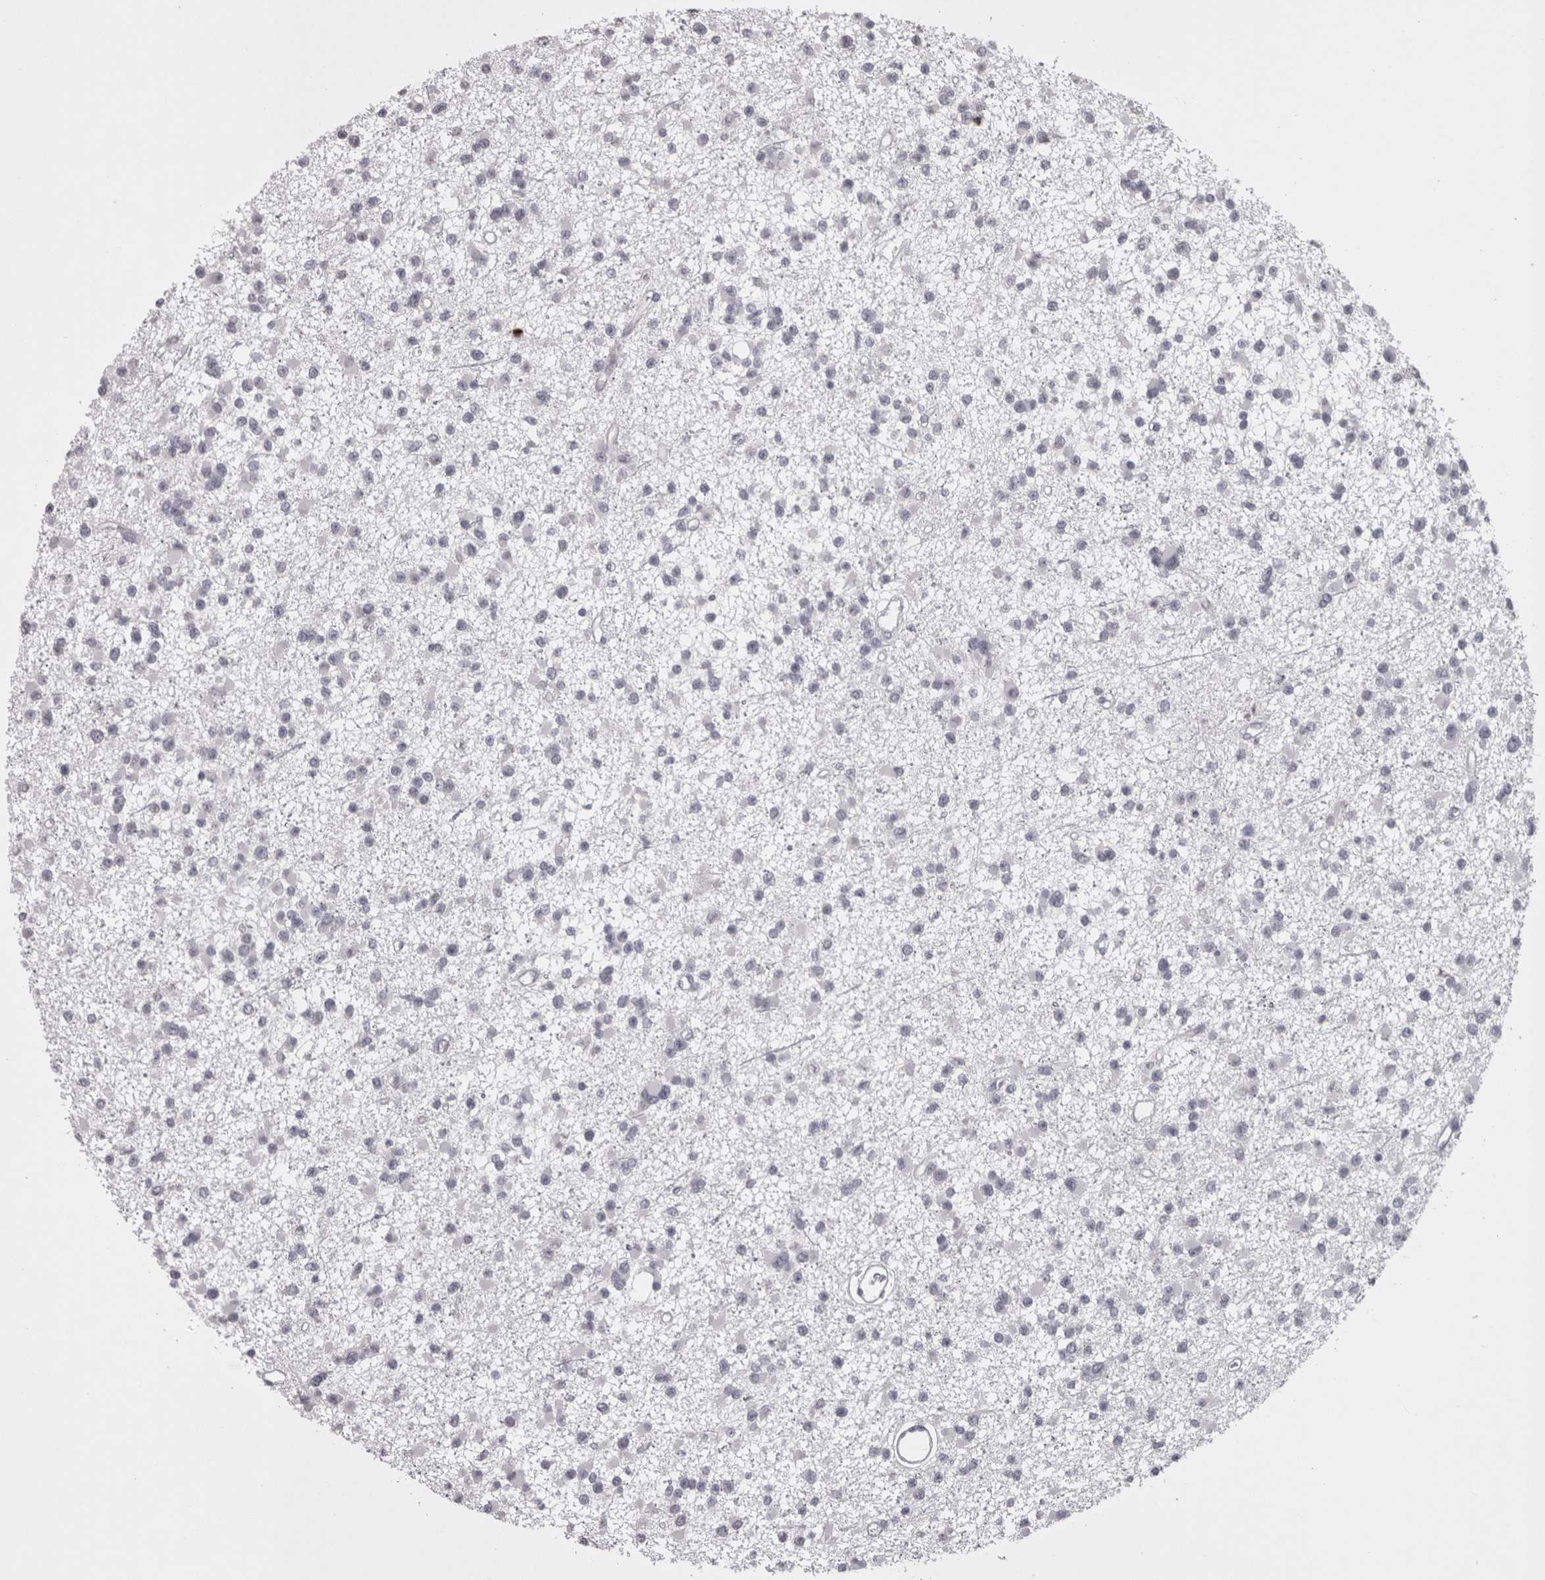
{"staining": {"intensity": "negative", "quantity": "none", "location": "none"}, "tissue": "glioma", "cell_type": "Tumor cells", "image_type": "cancer", "snomed": [{"axis": "morphology", "description": "Glioma, malignant, Low grade"}, {"axis": "topography", "description": "Brain"}], "caption": "Immunohistochemical staining of human glioma demonstrates no significant expression in tumor cells. The staining is performed using DAB brown chromogen with nuclei counter-stained in using hematoxylin.", "gene": "LAX1", "patient": {"sex": "female", "age": 22}}